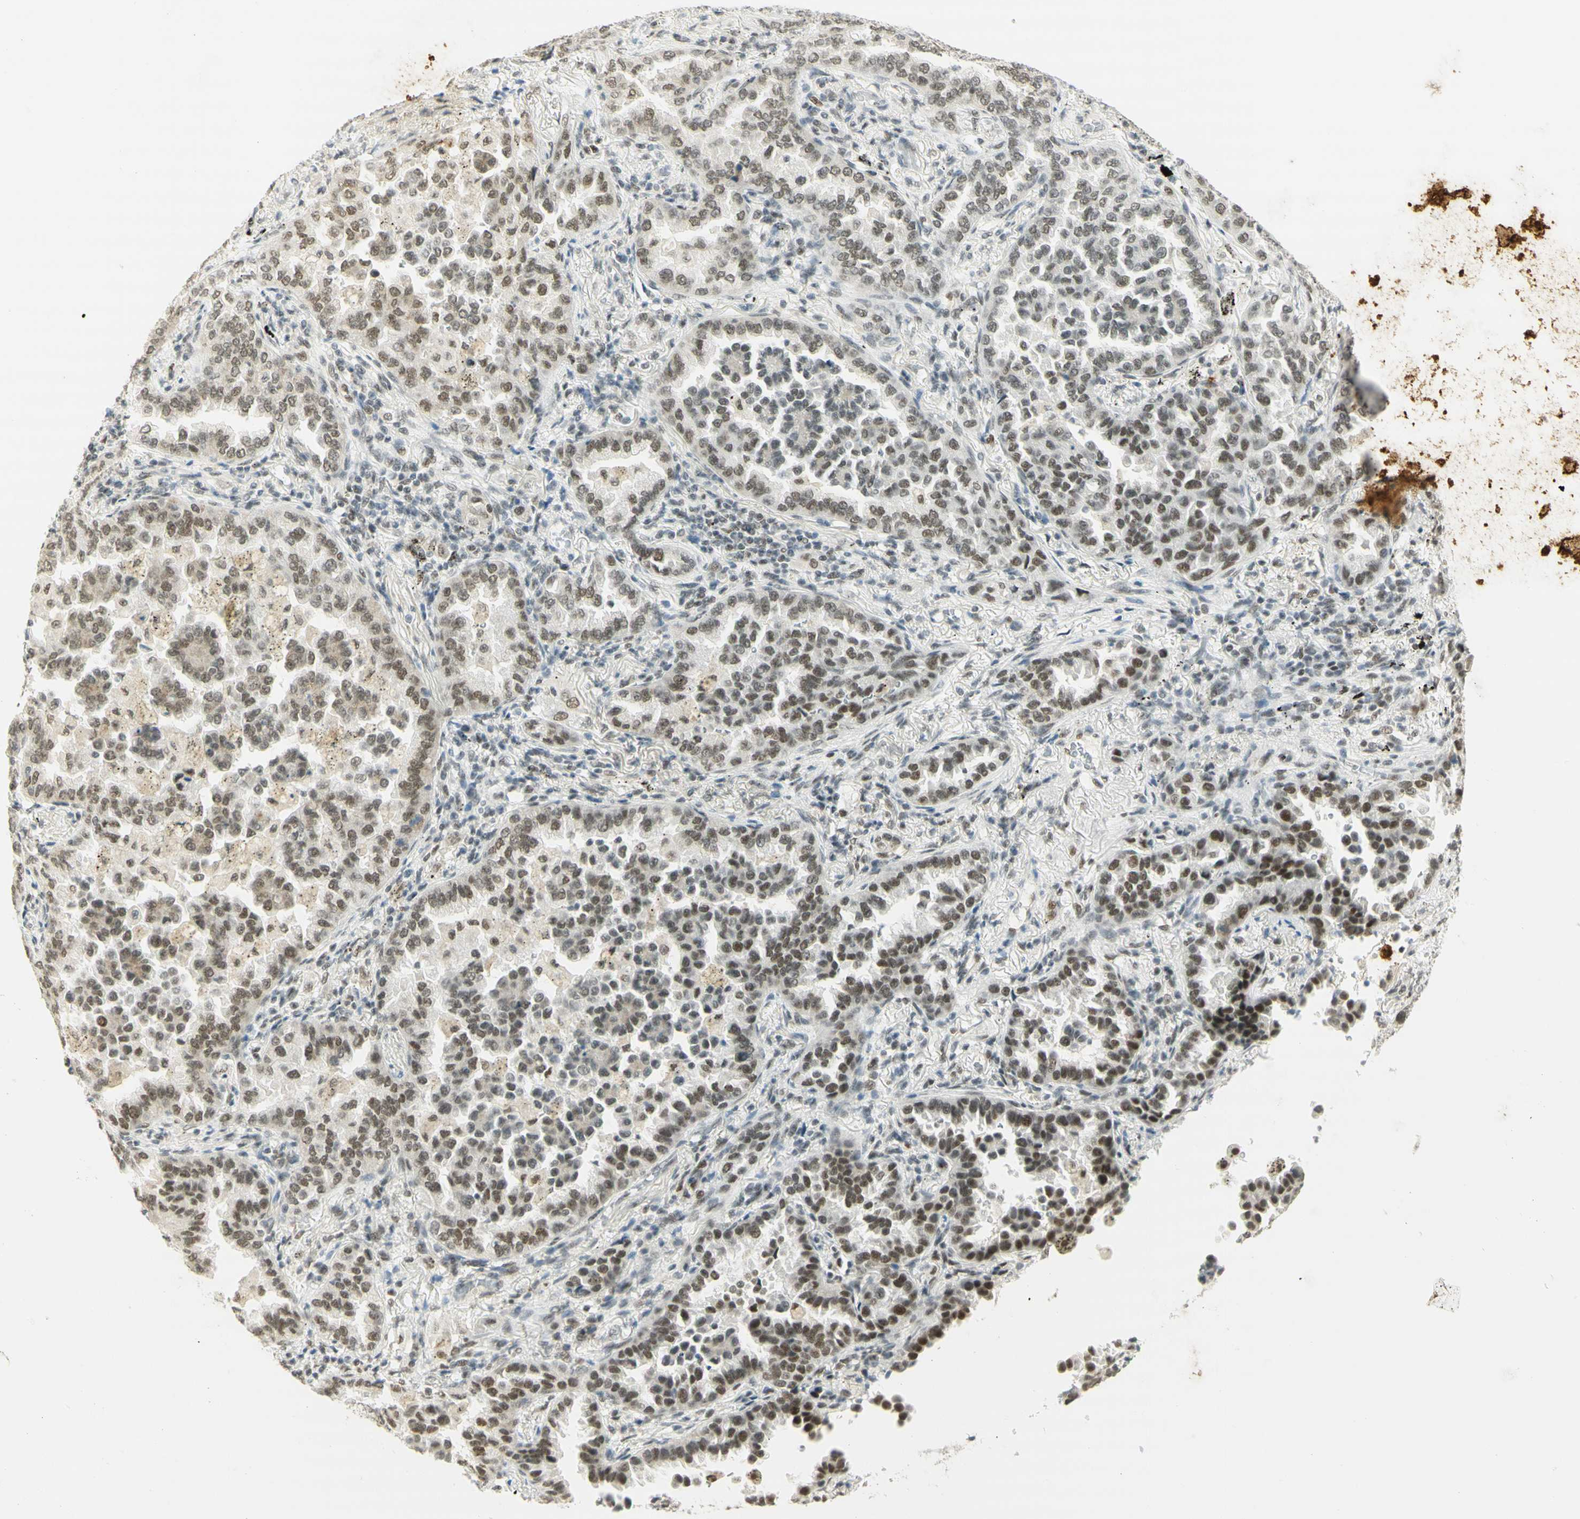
{"staining": {"intensity": "moderate", "quantity": "<25%", "location": "cytoplasmic/membranous,nuclear"}, "tissue": "lung cancer", "cell_type": "Tumor cells", "image_type": "cancer", "snomed": [{"axis": "morphology", "description": "Normal tissue, NOS"}, {"axis": "morphology", "description": "Adenocarcinoma, NOS"}, {"axis": "topography", "description": "Lung"}], "caption": "A brown stain labels moderate cytoplasmic/membranous and nuclear staining of a protein in lung cancer (adenocarcinoma) tumor cells.", "gene": "PMS2", "patient": {"sex": "male", "age": 59}}